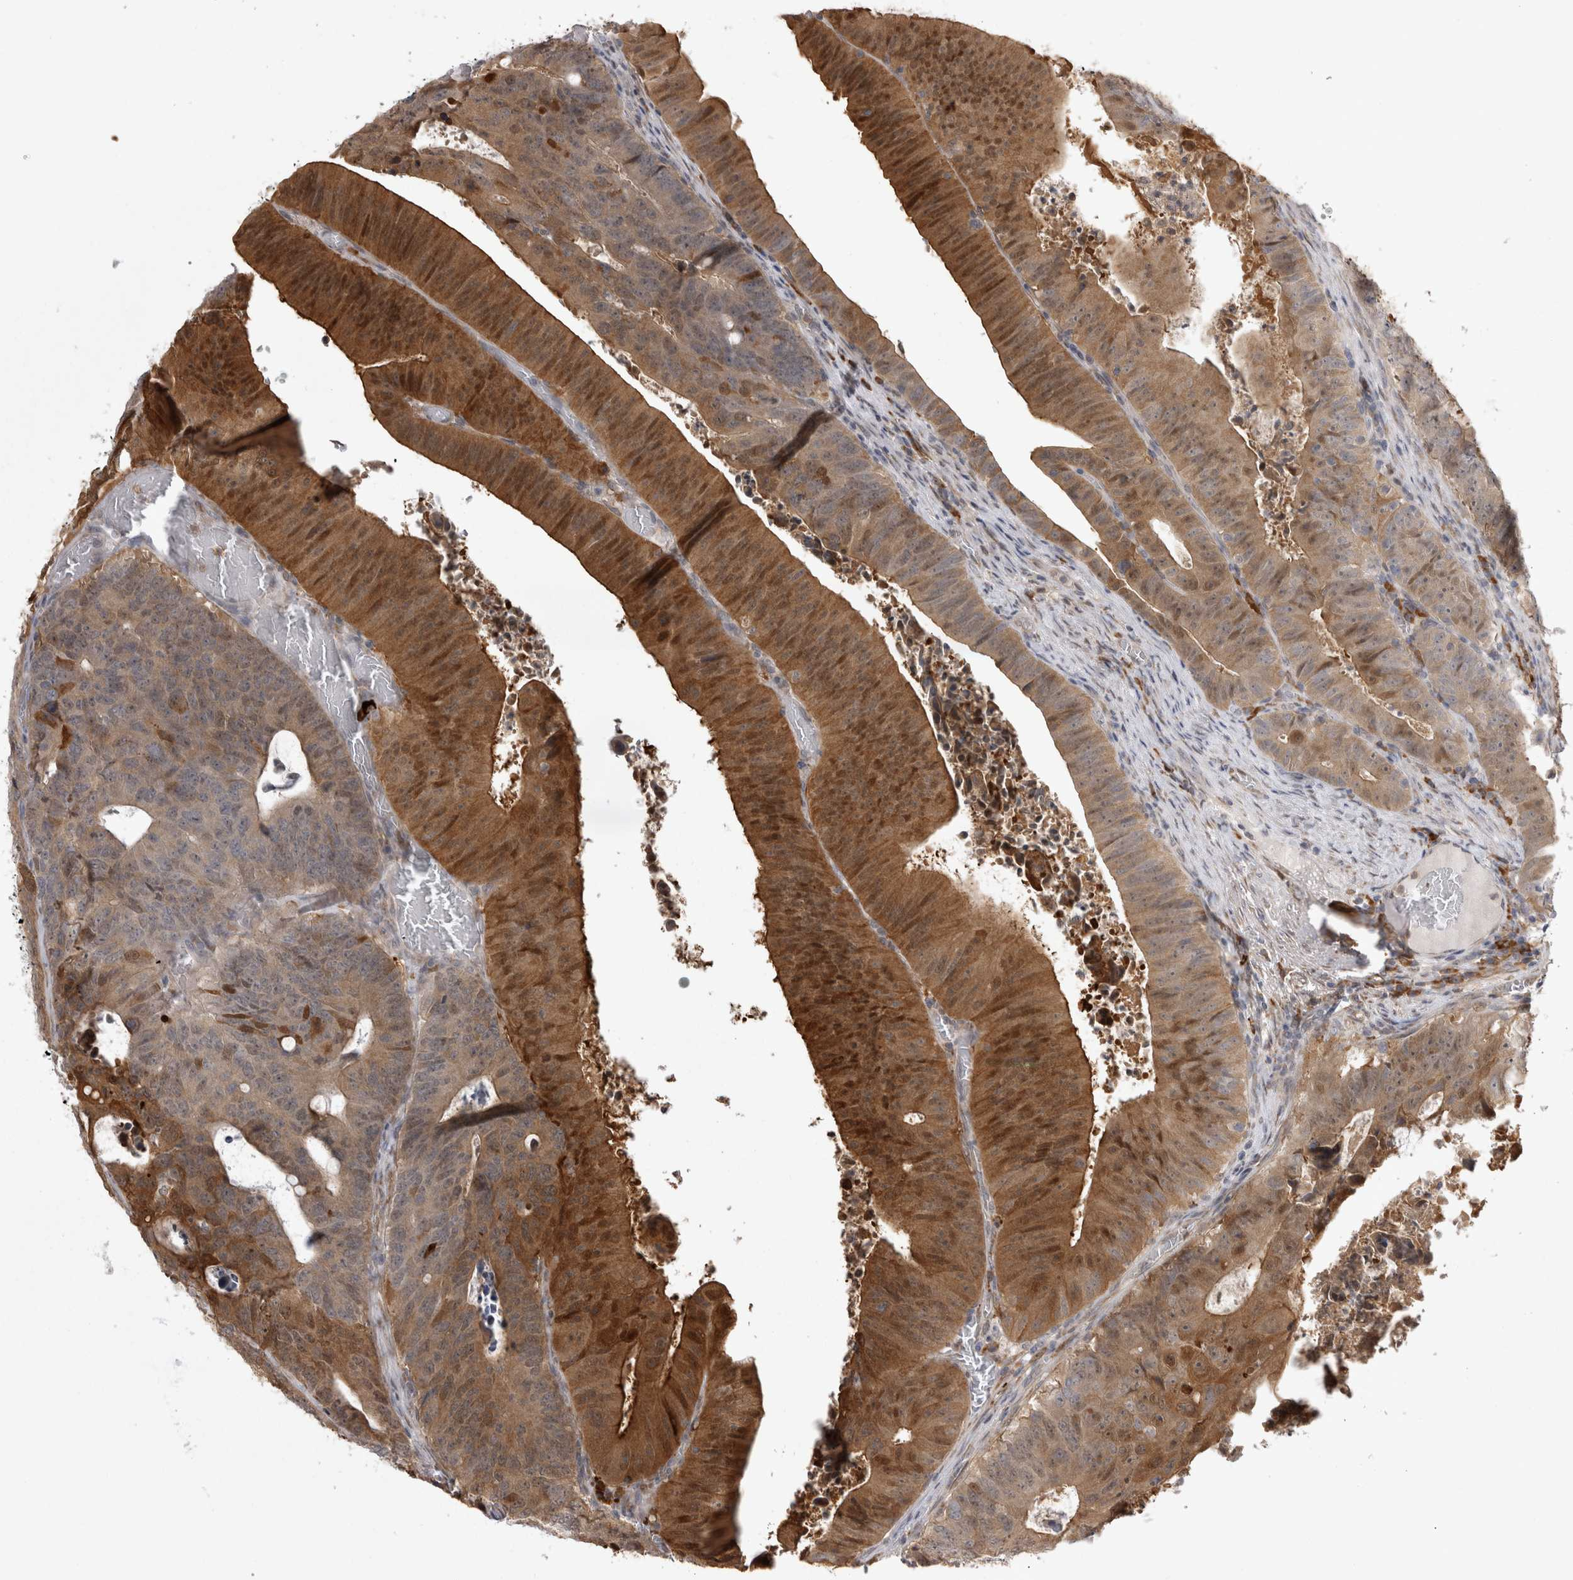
{"staining": {"intensity": "strong", "quantity": ">75%", "location": "cytoplasmic/membranous,nuclear"}, "tissue": "colorectal cancer", "cell_type": "Tumor cells", "image_type": "cancer", "snomed": [{"axis": "morphology", "description": "Adenocarcinoma, NOS"}, {"axis": "topography", "description": "Colon"}], "caption": "The histopathology image reveals staining of colorectal adenocarcinoma, revealing strong cytoplasmic/membranous and nuclear protein staining (brown color) within tumor cells.", "gene": "CHIC2", "patient": {"sex": "male", "age": 87}}